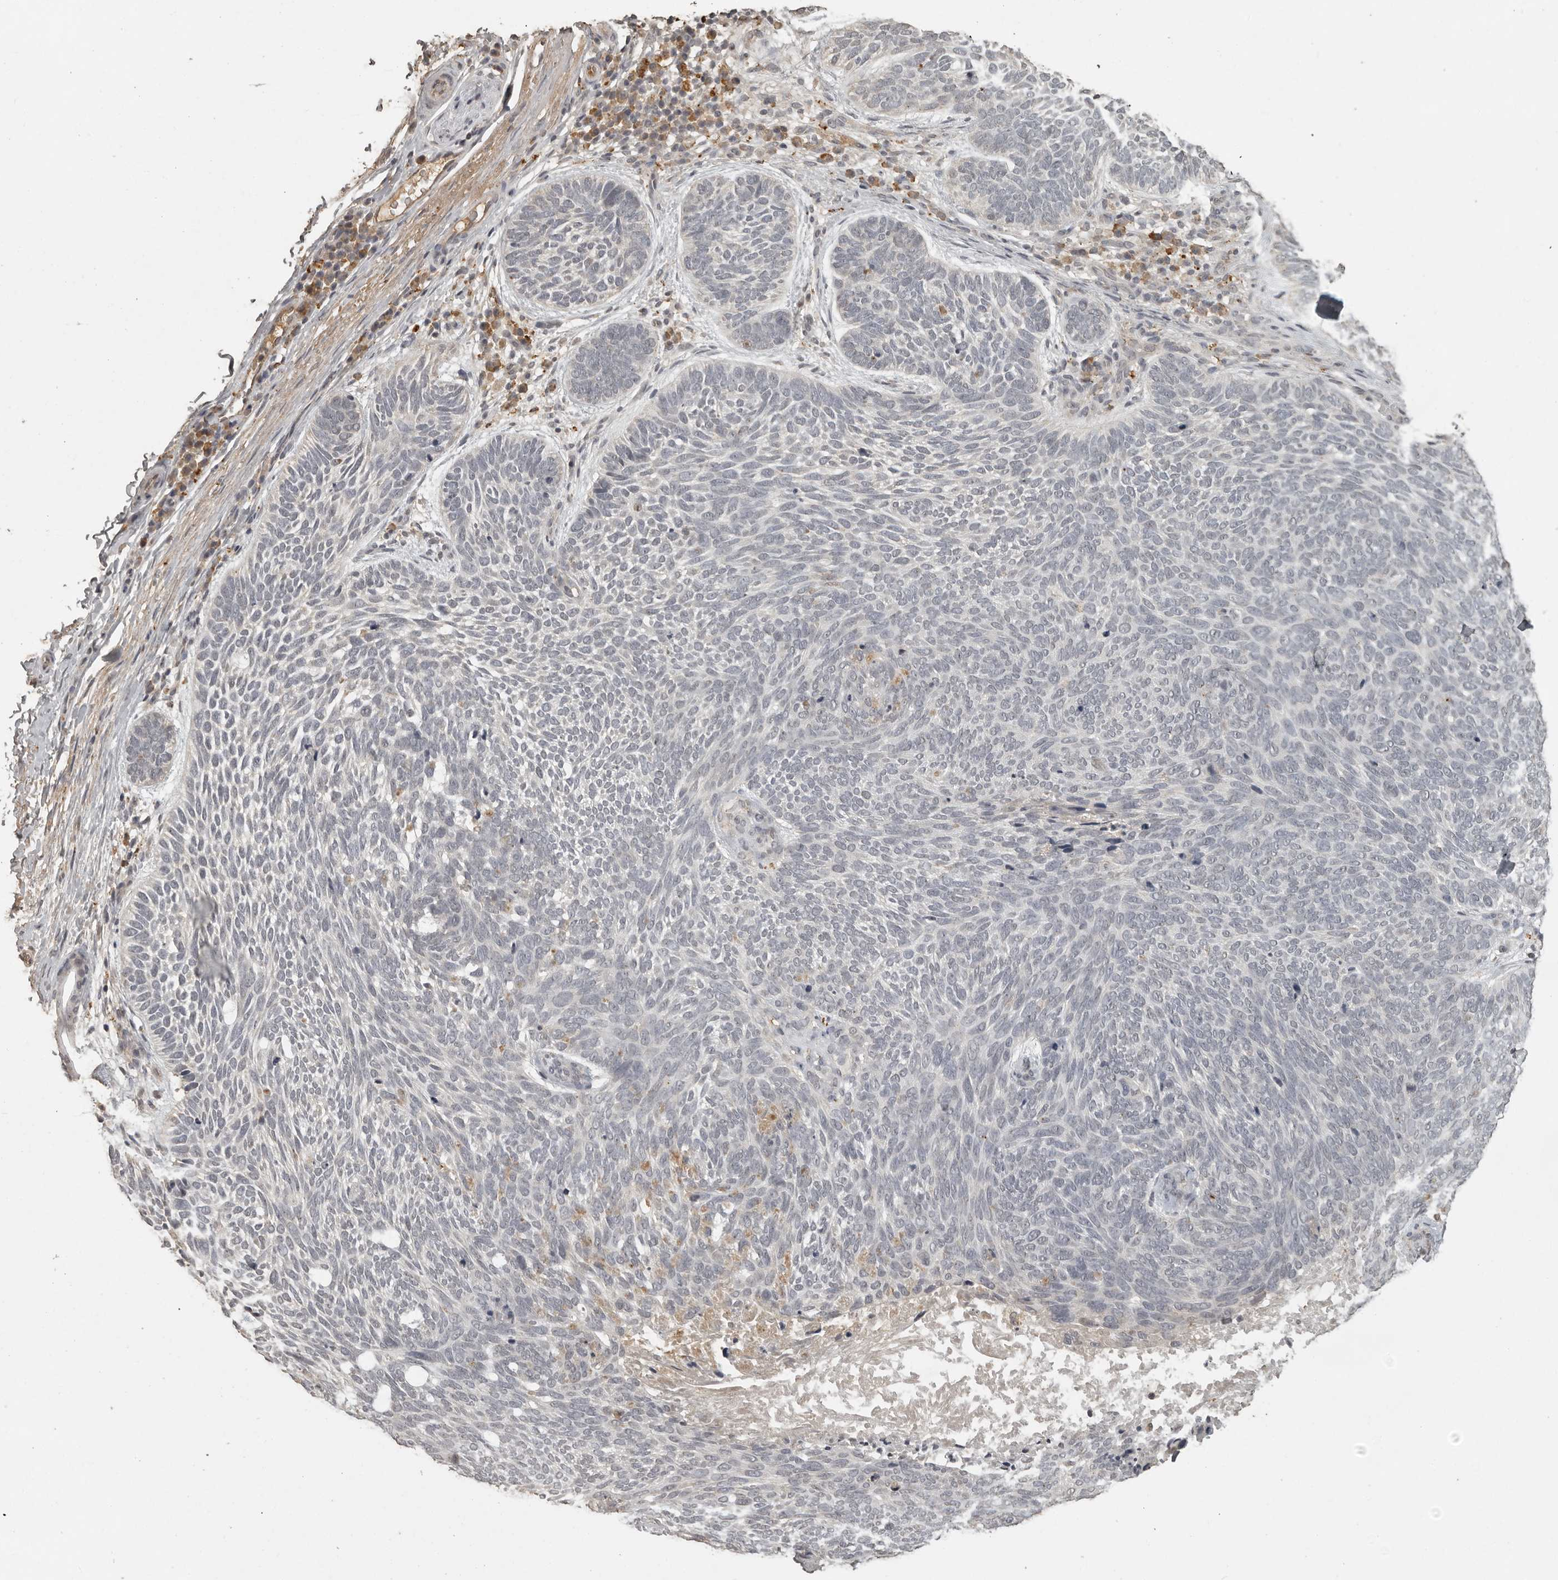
{"staining": {"intensity": "negative", "quantity": "none", "location": "none"}, "tissue": "skin cancer", "cell_type": "Tumor cells", "image_type": "cancer", "snomed": [{"axis": "morphology", "description": "Basal cell carcinoma"}, {"axis": "topography", "description": "Skin"}], "caption": "A micrograph of human skin cancer (basal cell carcinoma) is negative for staining in tumor cells. Brightfield microscopy of immunohistochemistry (IHC) stained with DAB (3,3'-diaminobenzidine) (brown) and hematoxylin (blue), captured at high magnification.", "gene": "CTF1", "patient": {"sex": "female", "age": 85}}